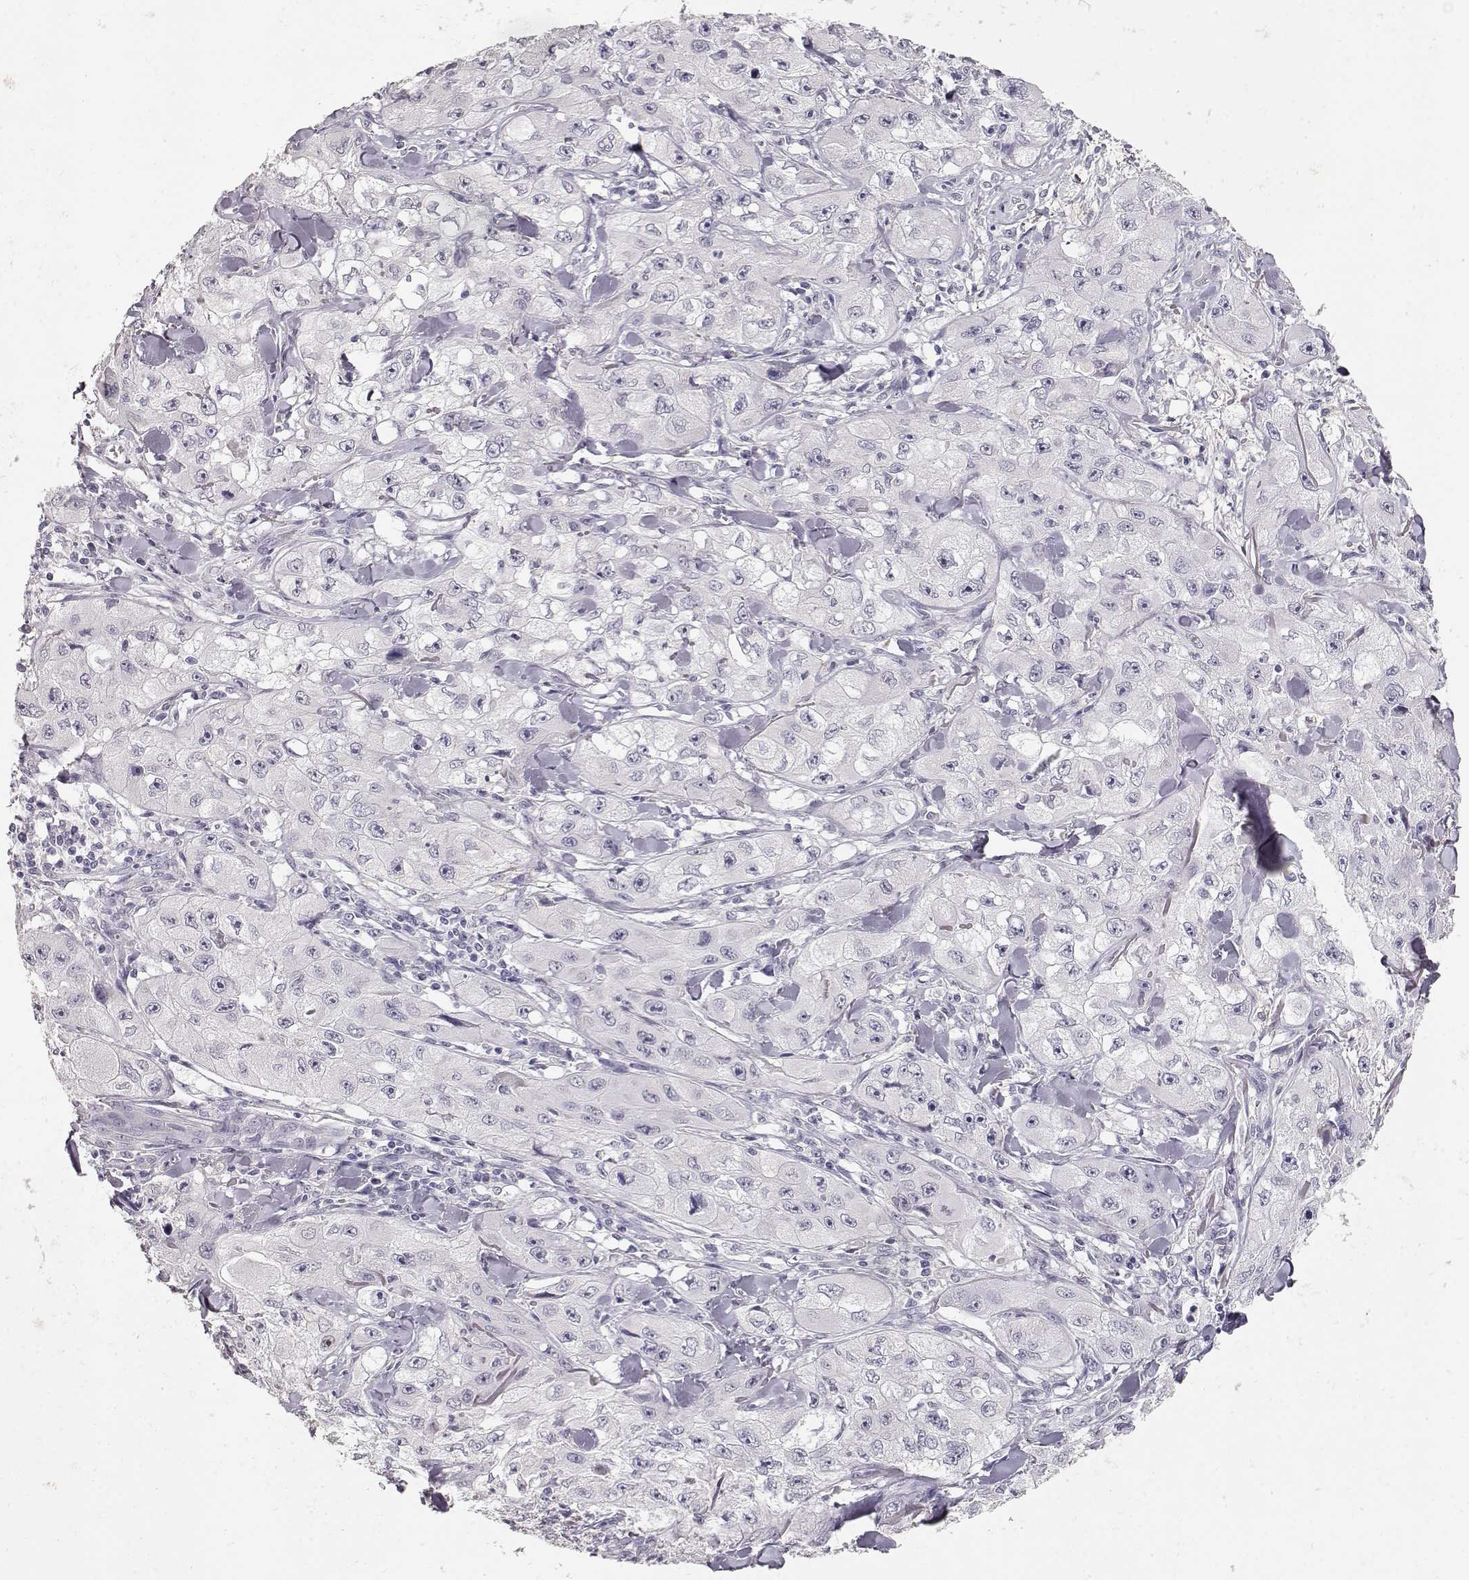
{"staining": {"intensity": "negative", "quantity": "none", "location": "none"}, "tissue": "skin cancer", "cell_type": "Tumor cells", "image_type": "cancer", "snomed": [{"axis": "morphology", "description": "Squamous cell carcinoma, NOS"}, {"axis": "topography", "description": "Skin"}, {"axis": "topography", "description": "Subcutis"}], "caption": "This is an immunohistochemistry (IHC) photomicrograph of human skin cancer. There is no positivity in tumor cells.", "gene": "TPH2", "patient": {"sex": "male", "age": 73}}